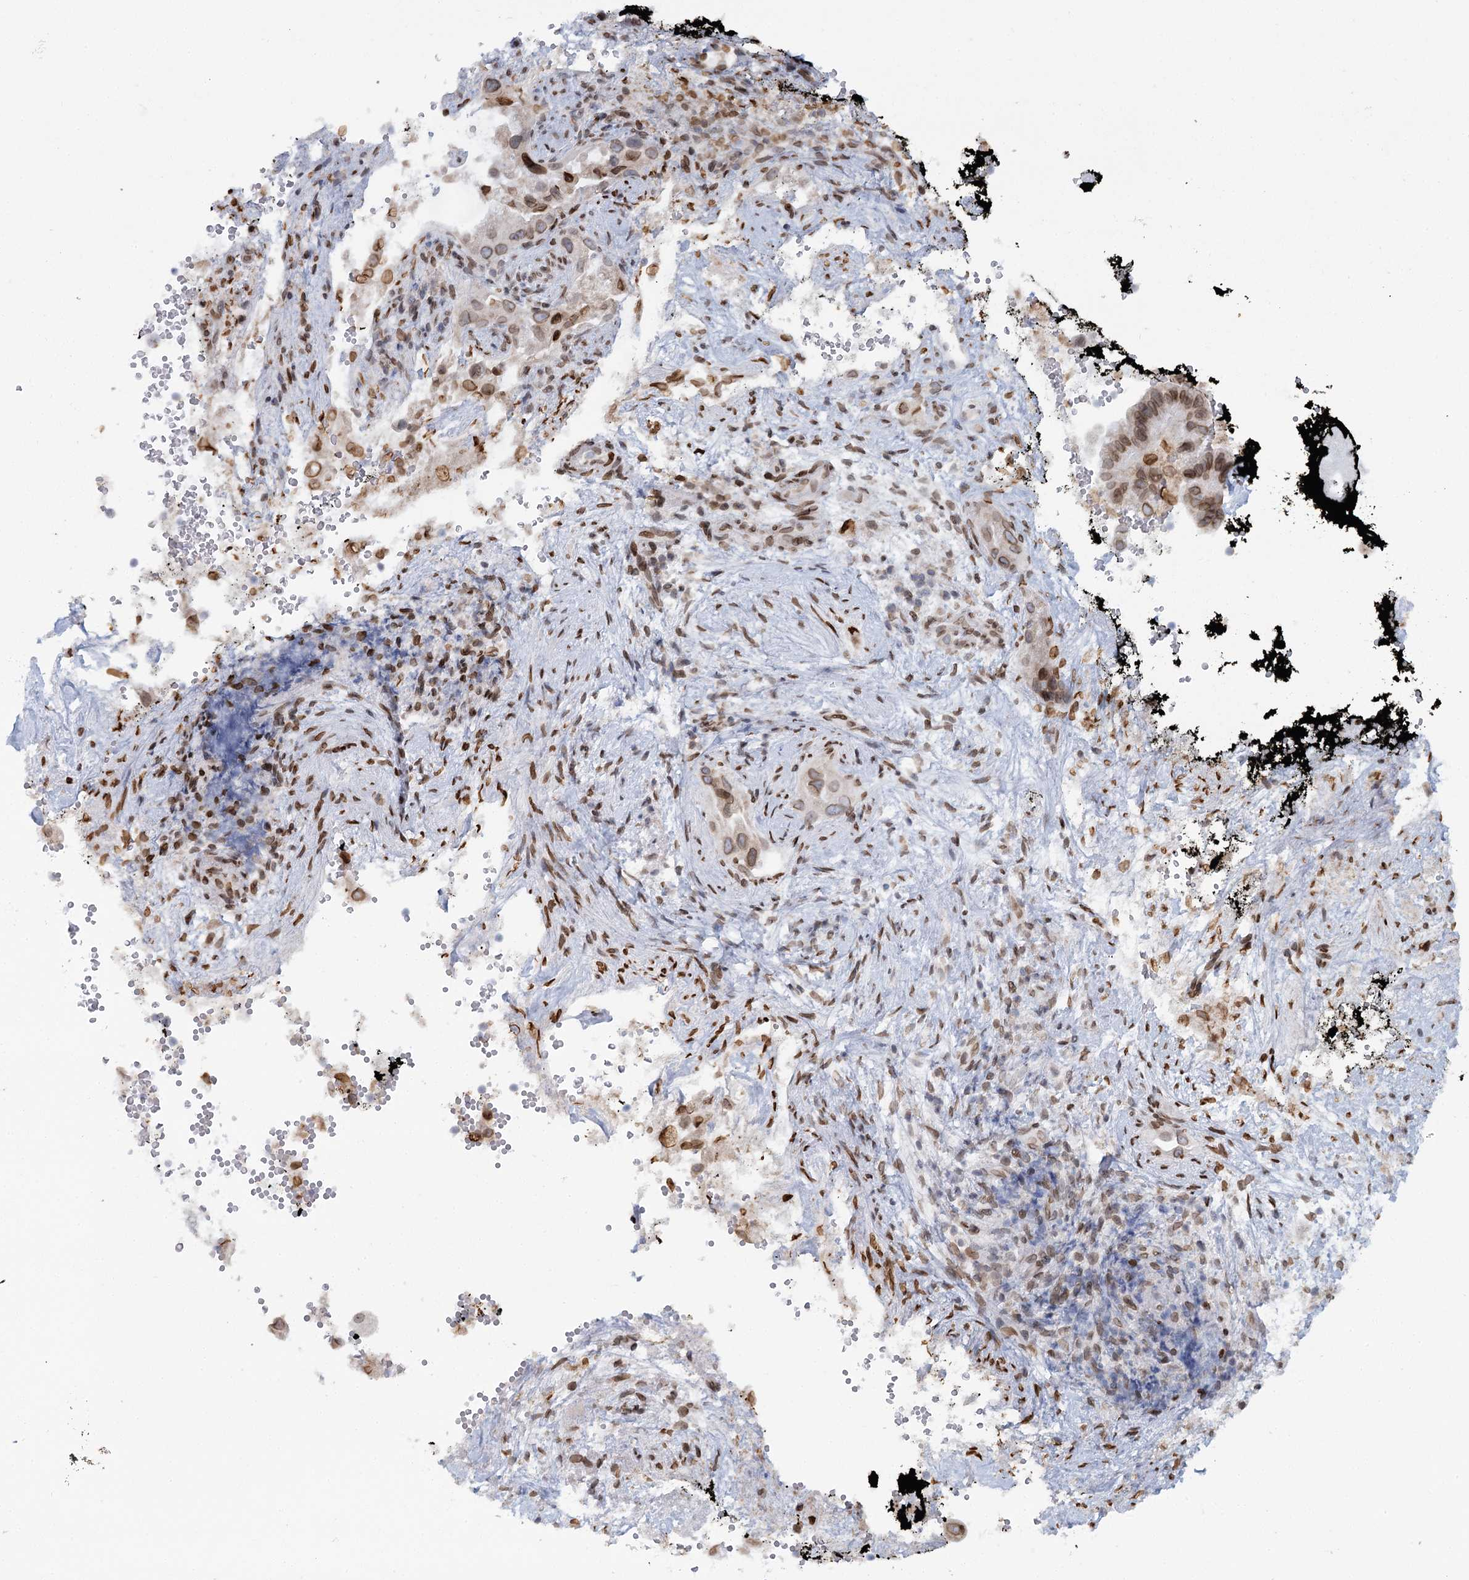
{"staining": {"intensity": "moderate", "quantity": "25%-75%", "location": "cytoplasmic/membranous,nuclear"}, "tissue": "pancreatic cancer", "cell_type": "Tumor cells", "image_type": "cancer", "snomed": [{"axis": "morphology", "description": "Inflammation, NOS"}, {"axis": "morphology", "description": "Adenocarcinoma, NOS"}, {"axis": "topography", "description": "Pancreas"}], "caption": "A medium amount of moderate cytoplasmic/membranous and nuclear expression is present in approximately 25%-75% of tumor cells in adenocarcinoma (pancreatic) tissue.", "gene": "VWA5A", "patient": {"sex": "female", "age": 56}}